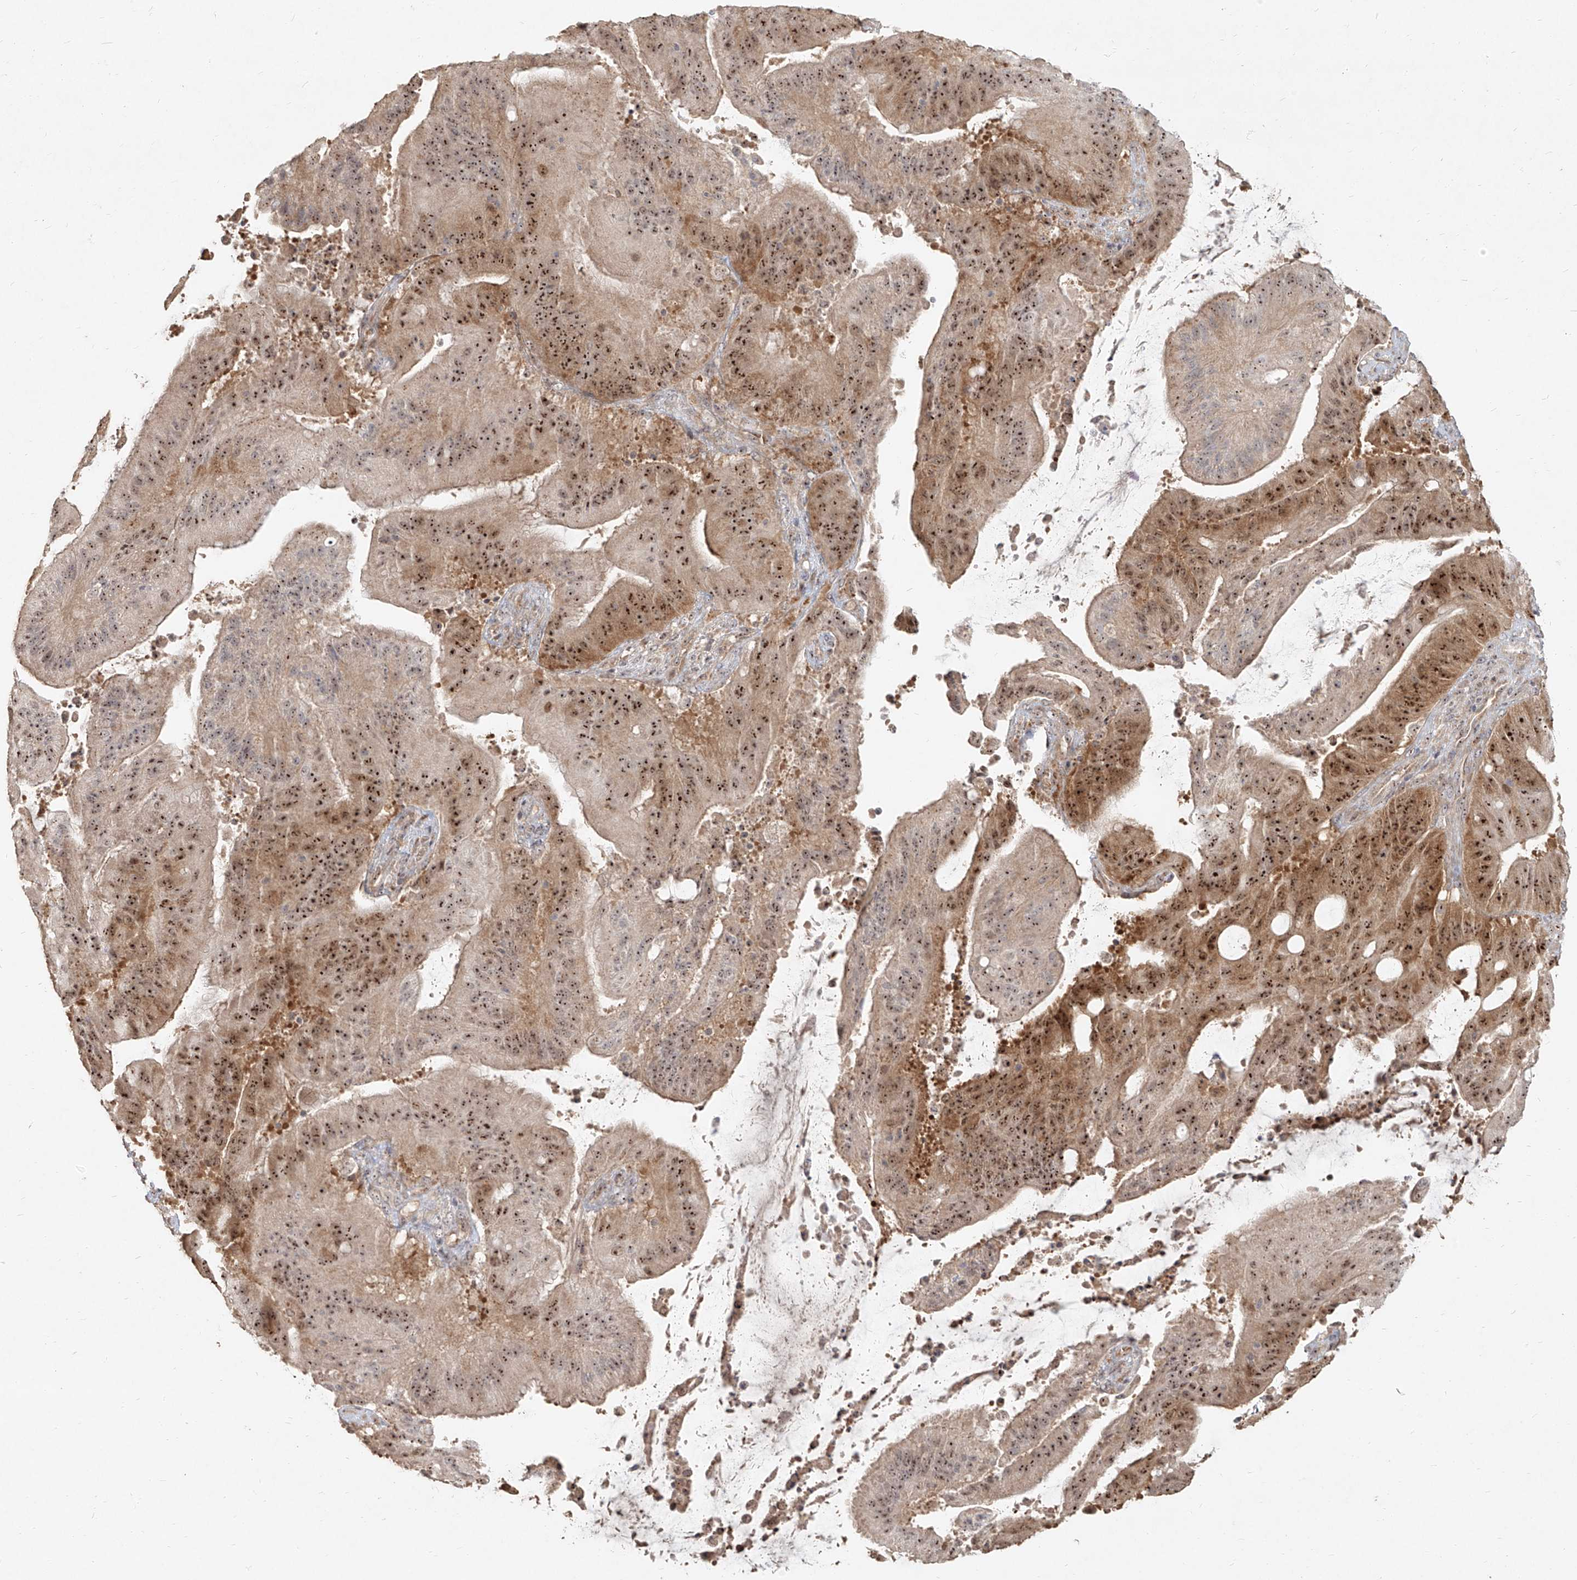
{"staining": {"intensity": "moderate", "quantity": ">75%", "location": "cytoplasmic/membranous,nuclear"}, "tissue": "liver cancer", "cell_type": "Tumor cells", "image_type": "cancer", "snomed": [{"axis": "morphology", "description": "Normal tissue, NOS"}, {"axis": "morphology", "description": "Cholangiocarcinoma"}, {"axis": "topography", "description": "Liver"}, {"axis": "topography", "description": "Peripheral nerve tissue"}], "caption": "Moderate cytoplasmic/membranous and nuclear staining is identified in approximately >75% of tumor cells in liver cholangiocarcinoma. (DAB IHC, brown staining for protein, blue staining for nuclei).", "gene": "BYSL", "patient": {"sex": "female", "age": 73}}